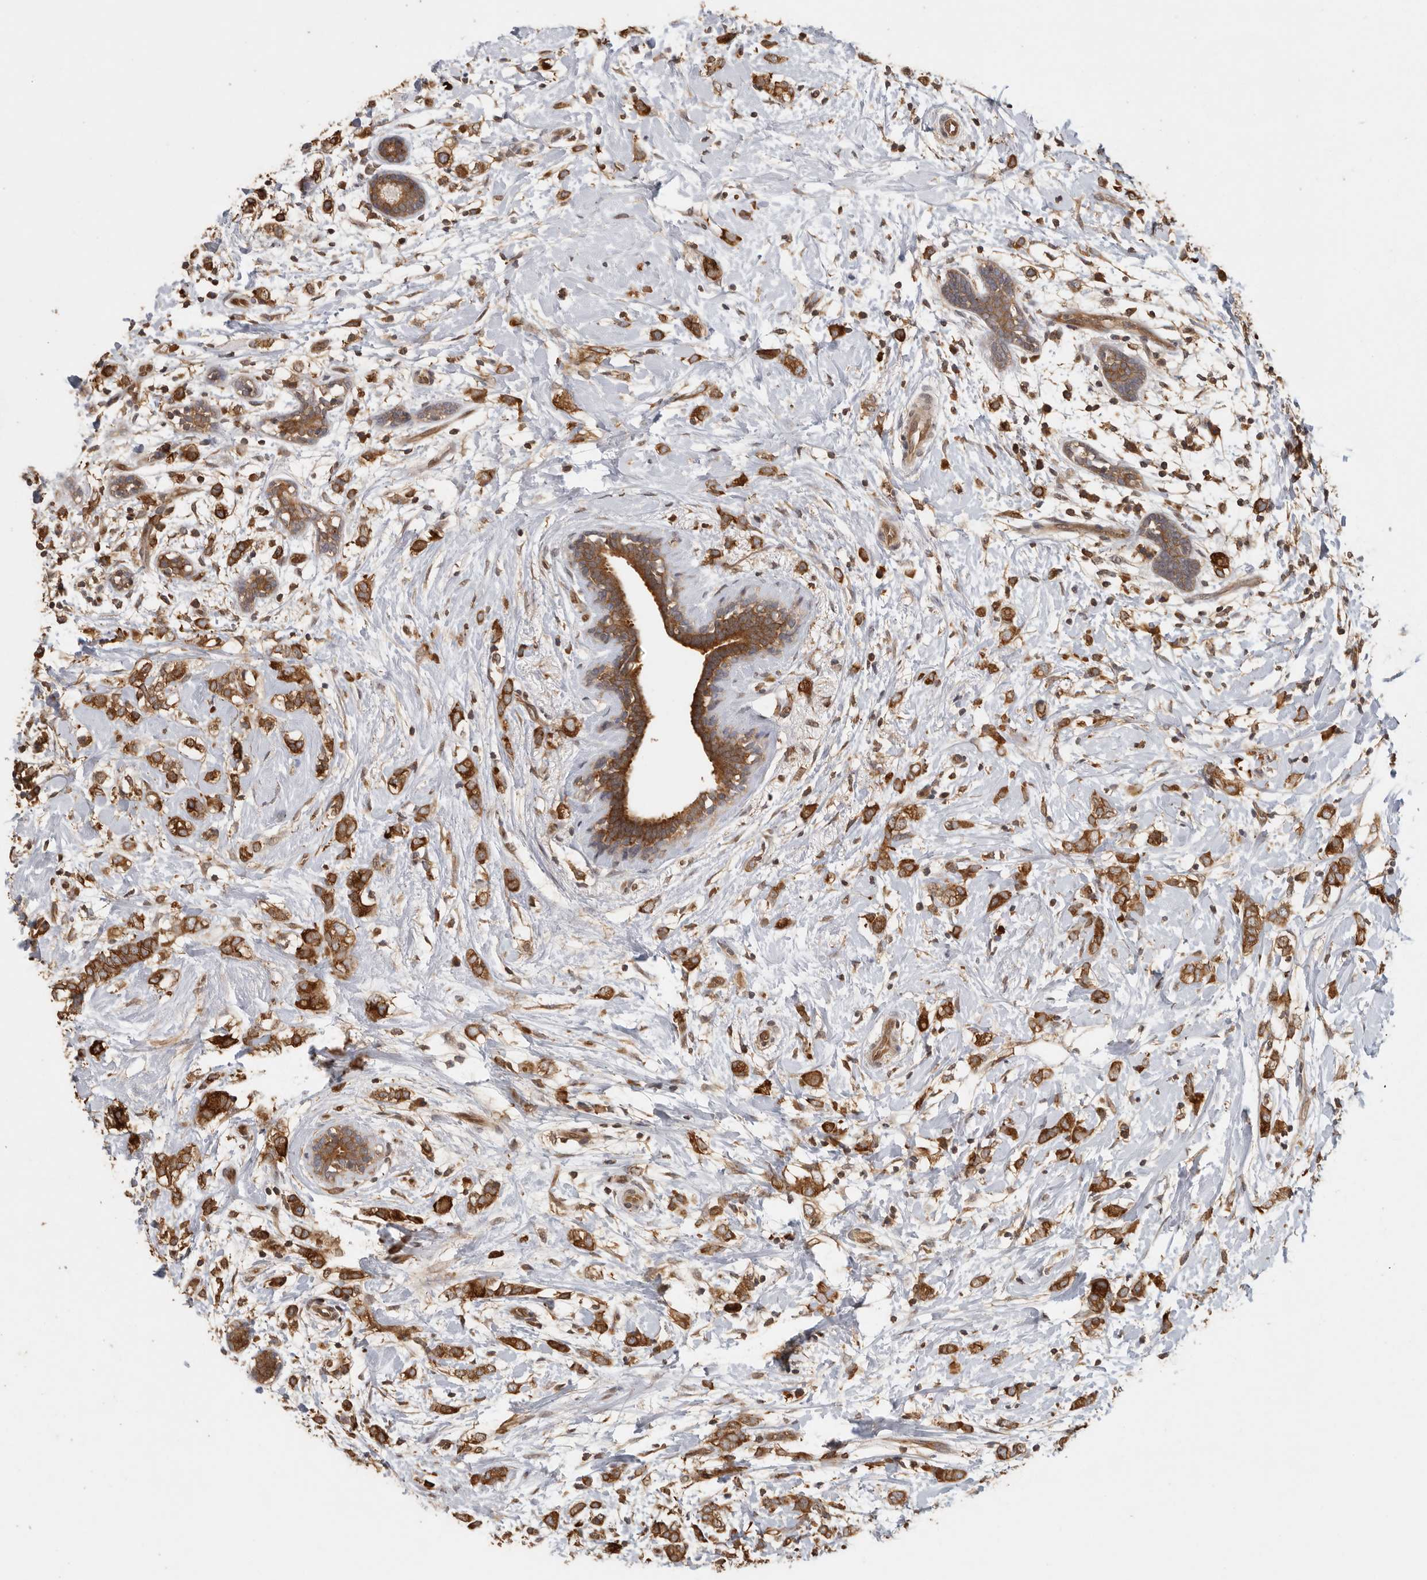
{"staining": {"intensity": "strong", "quantity": ">75%", "location": "cytoplasmic/membranous"}, "tissue": "breast cancer", "cell_type": "Tumor cells", "image_type": "cancer", "snomed": [{"axis": "morphology", "description": "Normal tissue, NOS"}, {"axis": "morphology", "description": "Lobular carcinoma"}, {"axis": "topography", "description": "Breast"}], "caption": "An immunohistochemistry (IHC) micrograph of neoplastic tissue is shown. Protein staining in brown labels strong cytoplasmic/membranous positivity in breast cancer (lobular carcinoma) within tumor cells. Ihc stains the protein of interest in brown and the nuclei are stained blue.", "gene": "CCT8", "patient": {"sex": "female", "age": 47}}